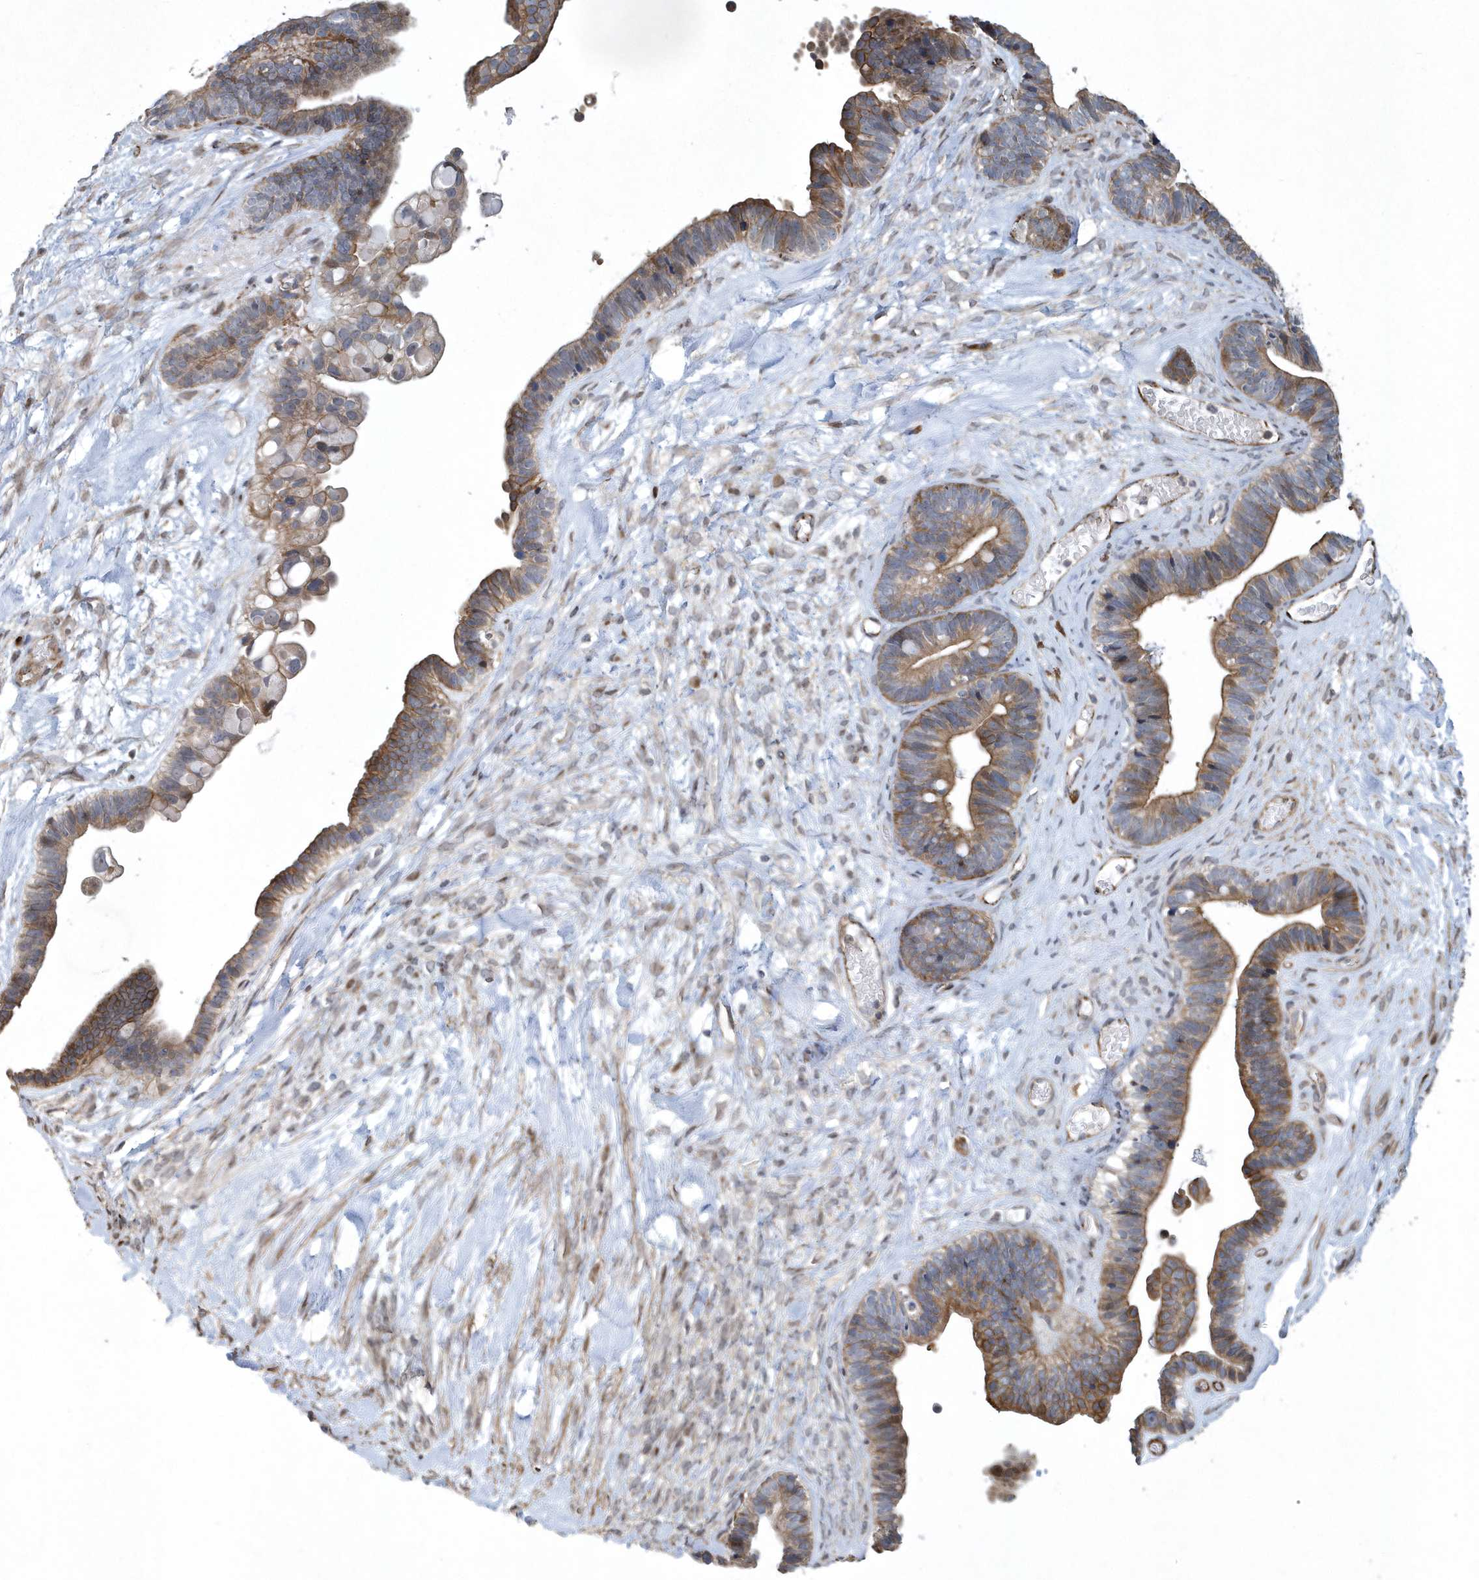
{"staining": {"intensity": "moderate", "quantity": ">75%", "location": "cytoplasmic/membranous"}, "tissue": "ovarian cancer", "cell_type": "Tumor cells", "image_type": "cancer", "snomed": [{"axis": "morphology", "description": "Cystadenocarcinoma, serous, NOS"}, {"axis": "topography", "description": "Ovary"}], "caption": "Immunohistochemical staining of ovarian cancer demonstrates medium levels of moderate cytoplasmic/membranous protein expression in approximately >75% of tumor cells.", "gene": "N4BP2", "patient": {"sex": "female", "age": 56}}